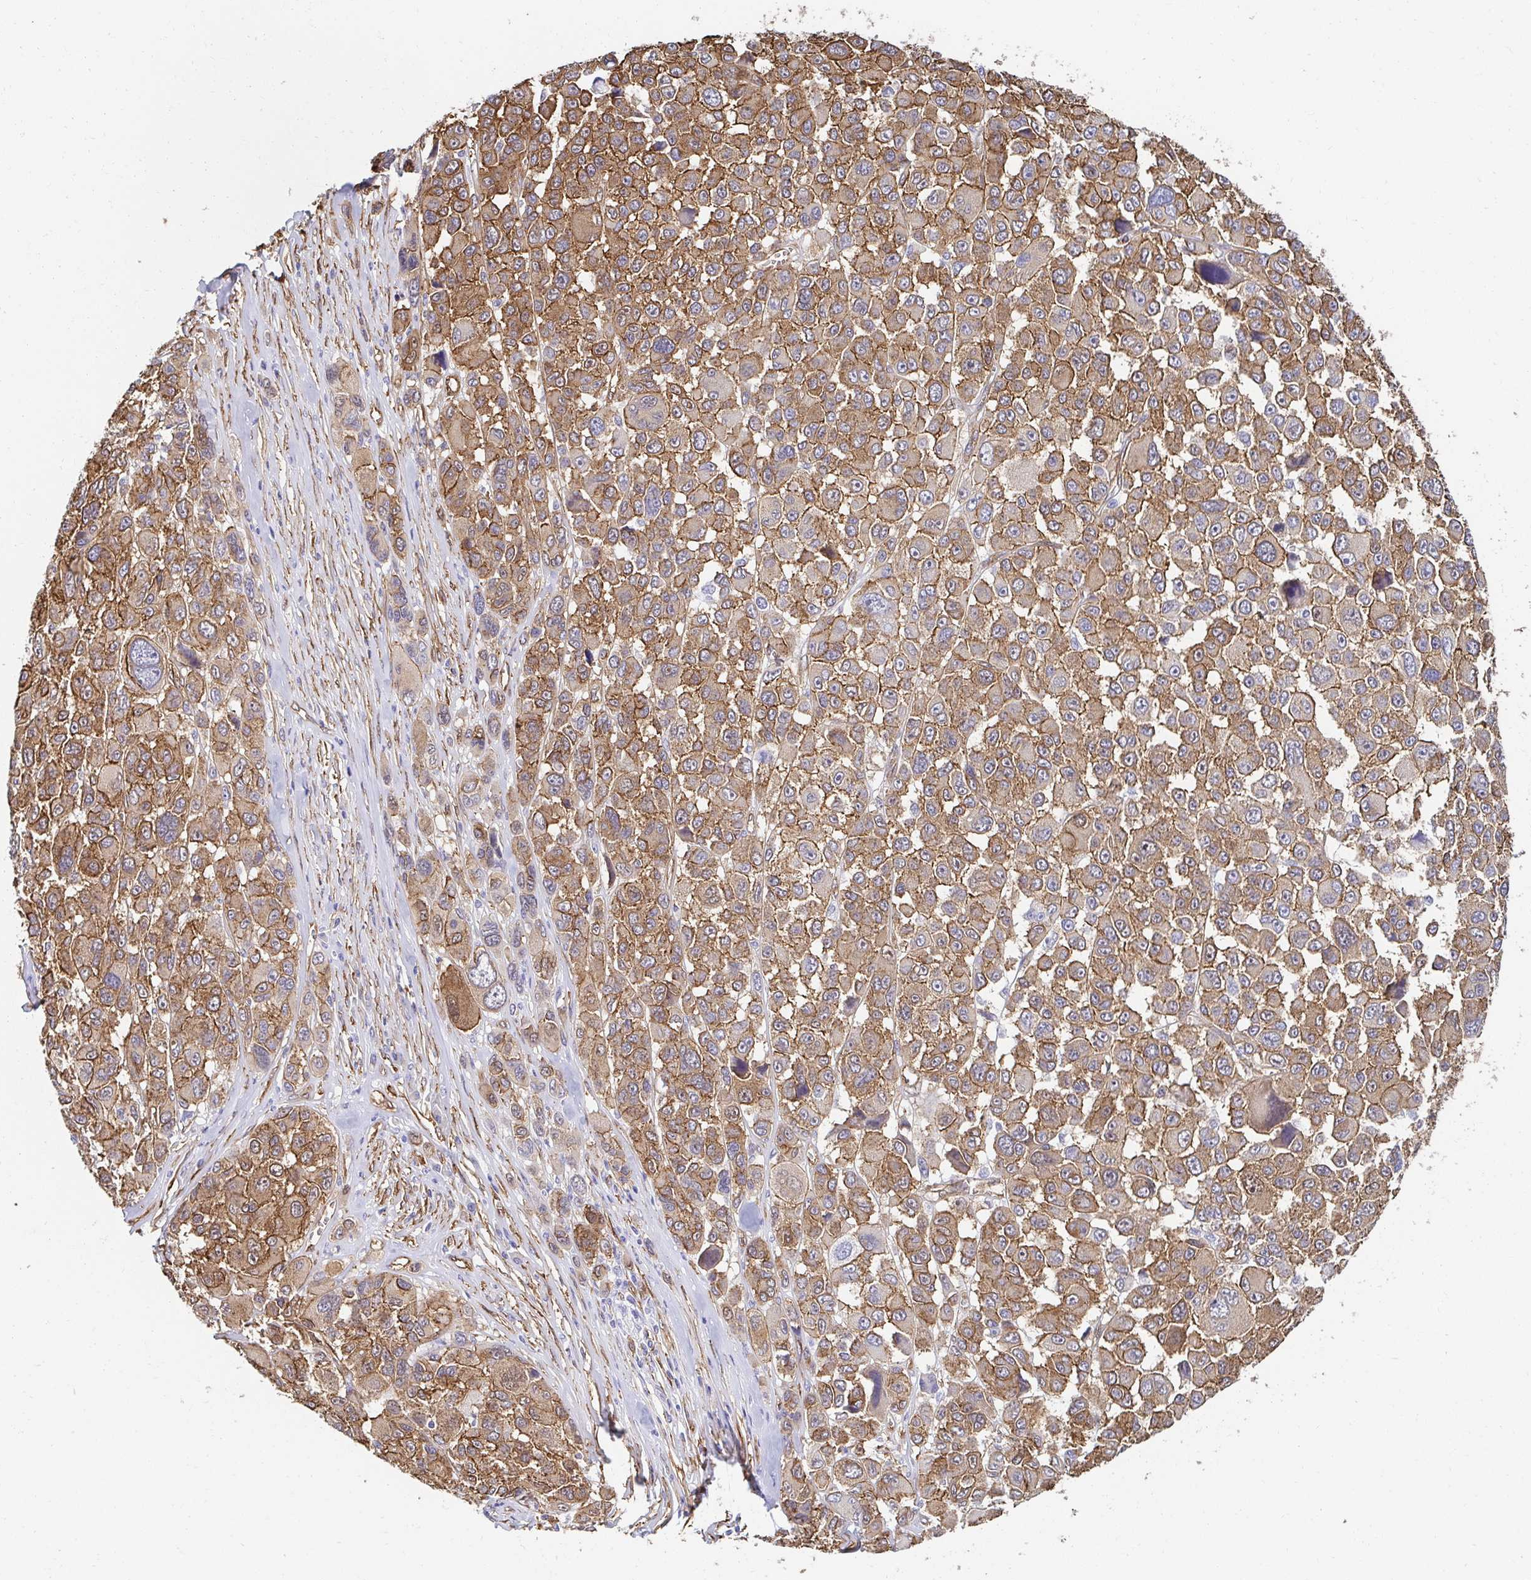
{"staining": {"intensity": "moderate", "quantity": ">75%", "location": "cytoplasmic/membranous"}, "tissue": "melanoma", "cell_type": "Tumor cells", "image_type": "cancer", "snomed": [{"axis": "morphology", "description": "Malignant melanoma, NOS"}, {"axis": "topography", "description": "Skin"}], "caption": "Moderate cytoplasmic/membranous protein expression is present in about >75% of tumor cells in melanoma.", "gene": "CTTN", "patient": {"sex": "female", "age": 66}}